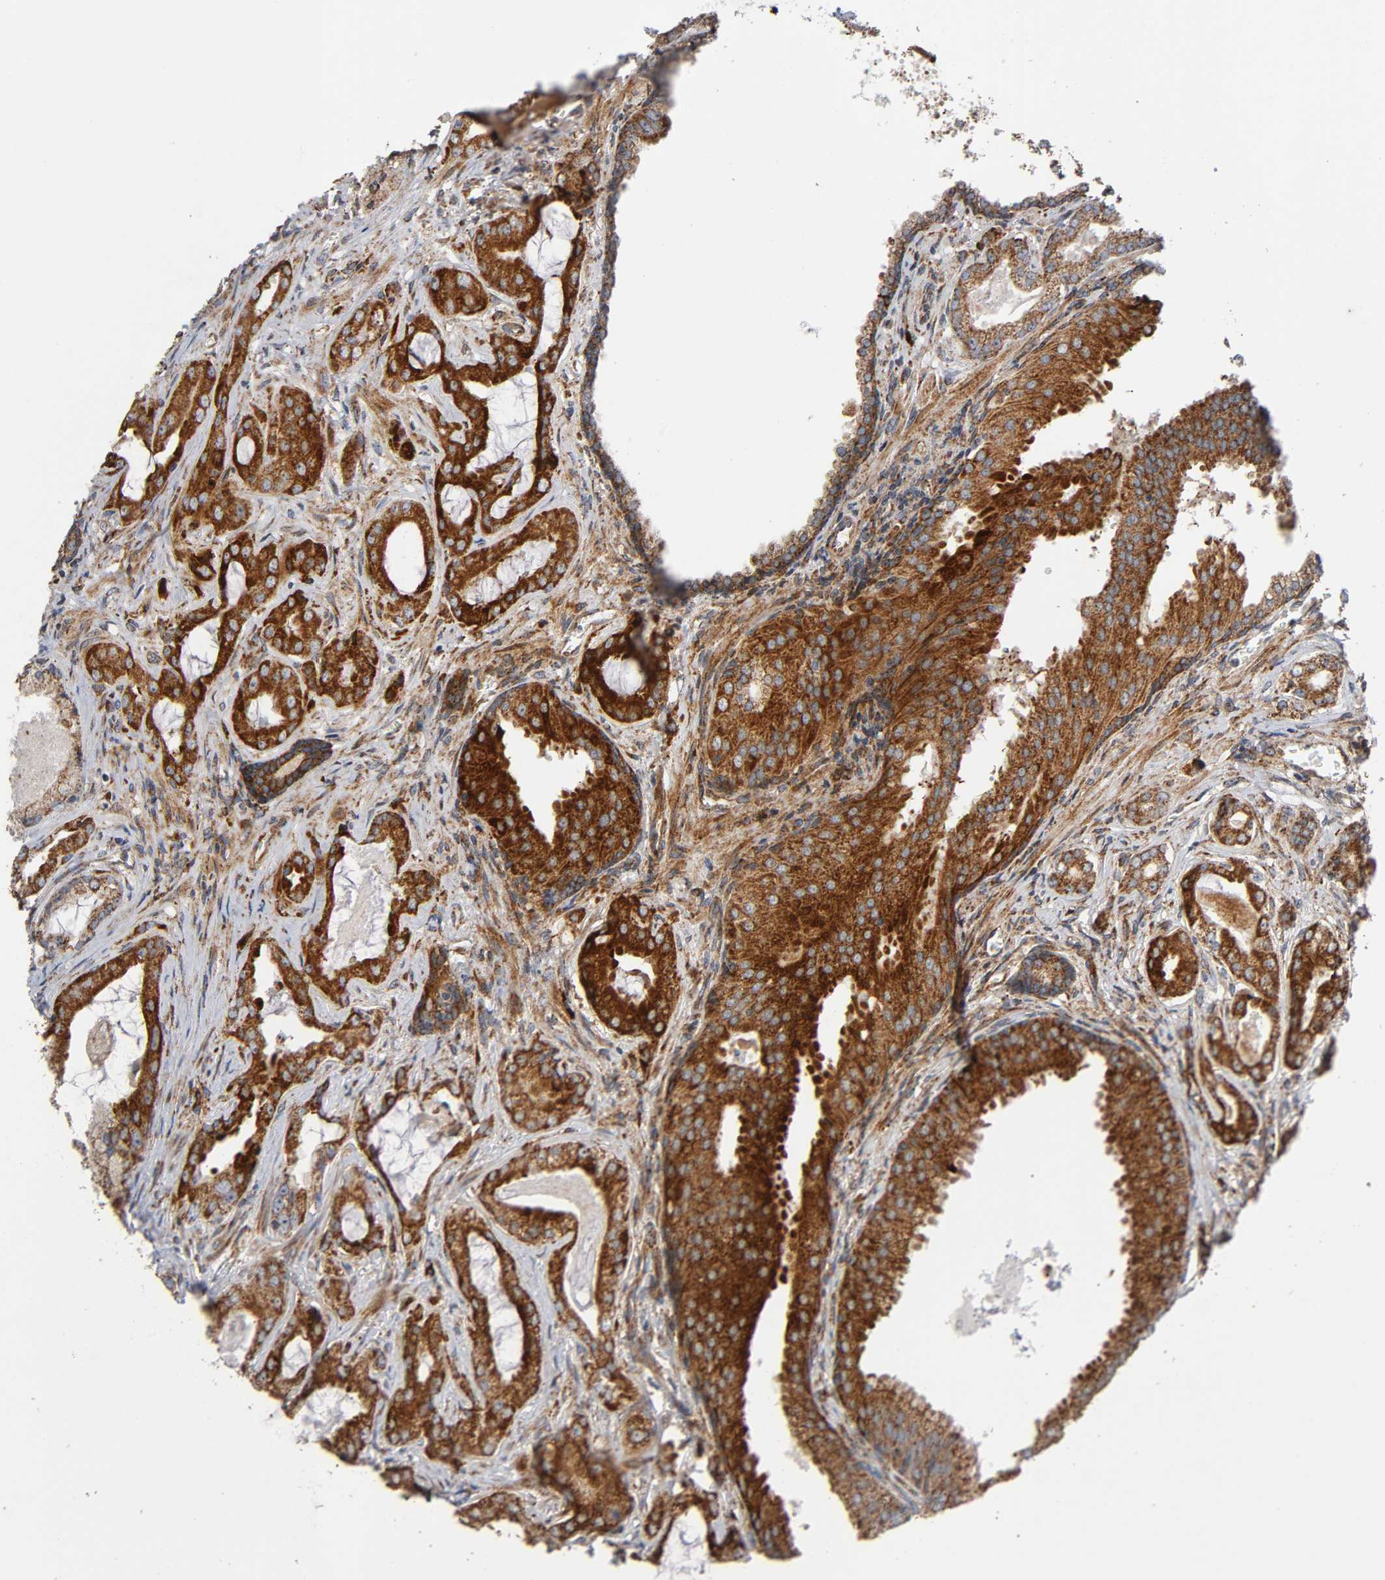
{"staining": {"intensity": "moderate", "quantity": "25%-75%", "location": "cytoplasmic/membranous"}, "tissue": "prostate cancer", "cell_type": "Tumor cells", "image_type": "cancer", "snomed": [{"axis": "morphology", "description": "Adenocarcinoma, Low grade"}, {"axis": "topography", "description": "Prostate"}], "caption": "The immunohistochemical stain shows moderate cytoplasmic/membranous expression in tumor cells of prostate cancer (low-grade adenocarcinoma) tissue. Nuclei are stained in blue.", "gene": "MAP3K1", "patient": {"sex": "male", "age": 59}}